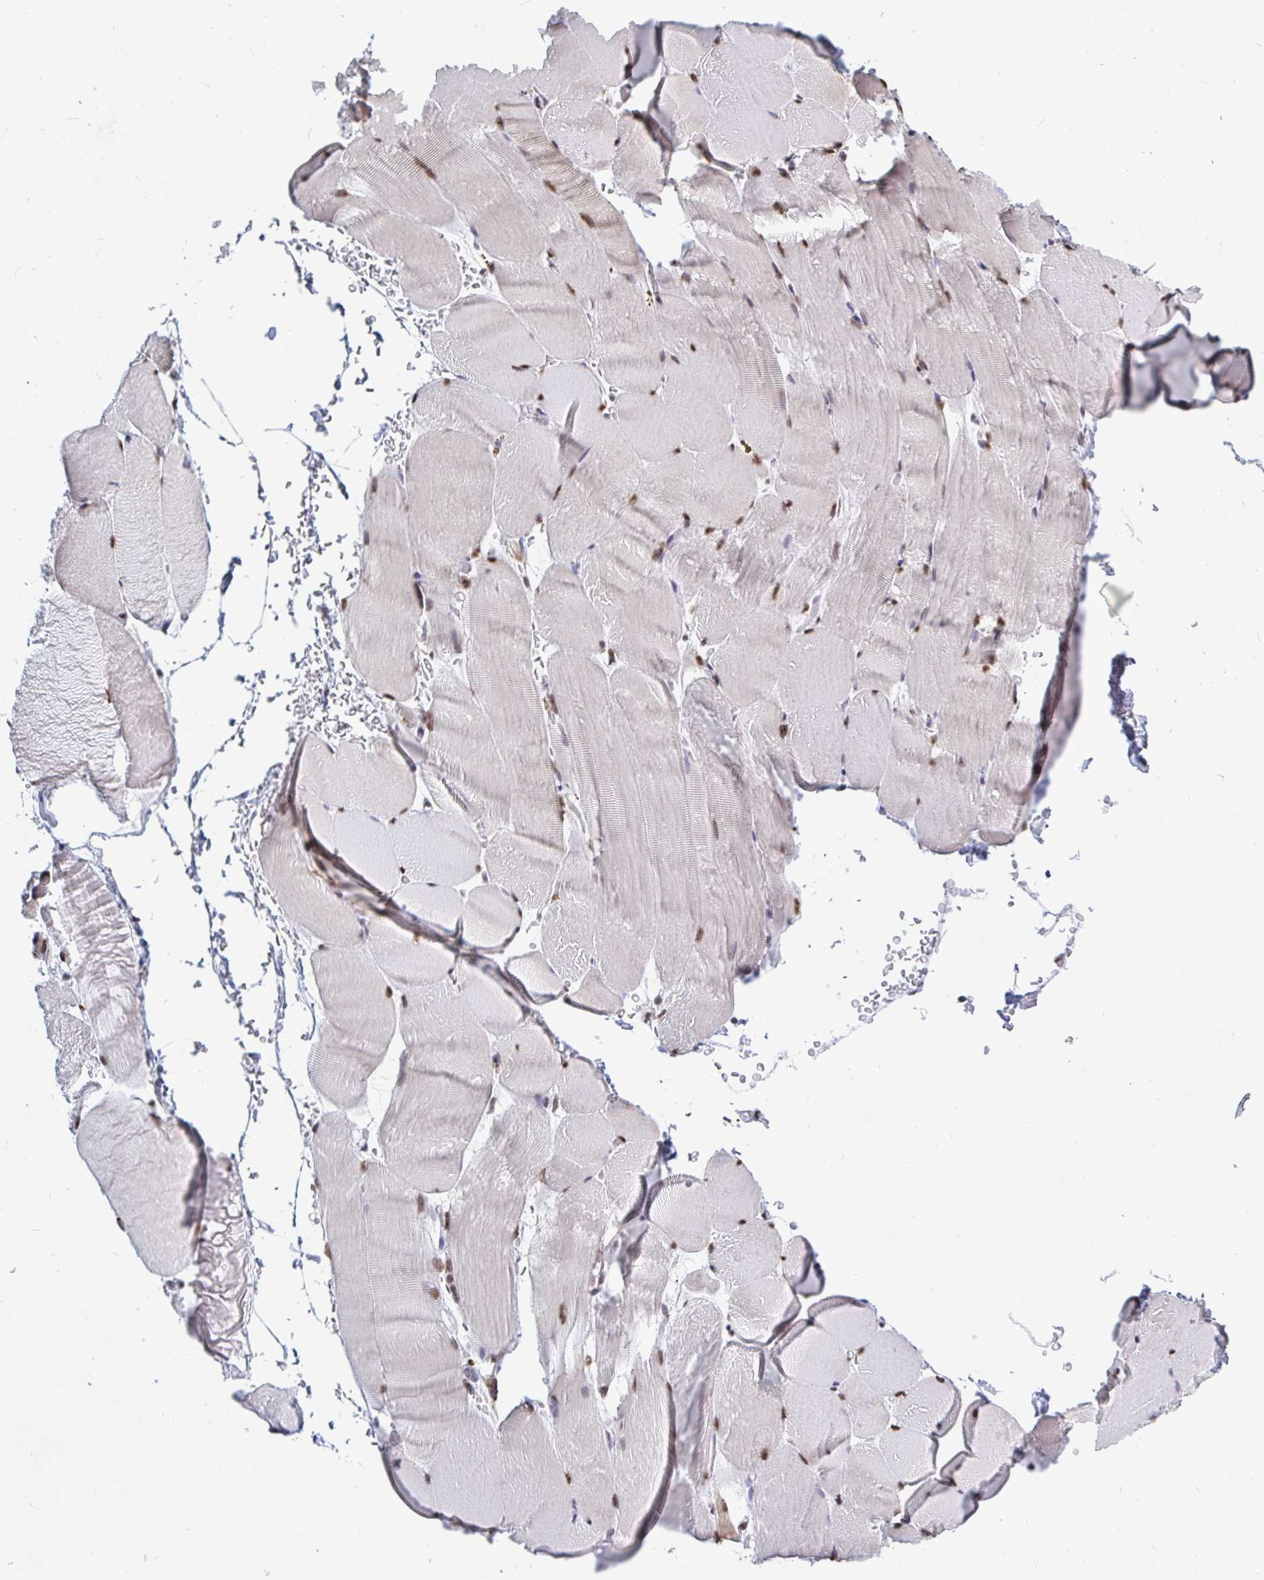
{"staining": {"intensity": "moderate", "quantity": "25%-75%", "location": "nuclear"}, "tissue": "skeletal muscle", "cell_type": "Myocytes", "image_type": "normal", "snomed": [{"axis": "morphology", "description": "Normal tissue, NOS"}, {"axis": "topography", "description": "Skeletal muscle"}], "caption": "Normal skeletal muscle displays moderate nuclear expression in about 25%-75% of myocytes, visualized by immunohistochemistry.", "gene": "TRIP12", "patient": {"sex": "female", "age": 37}}